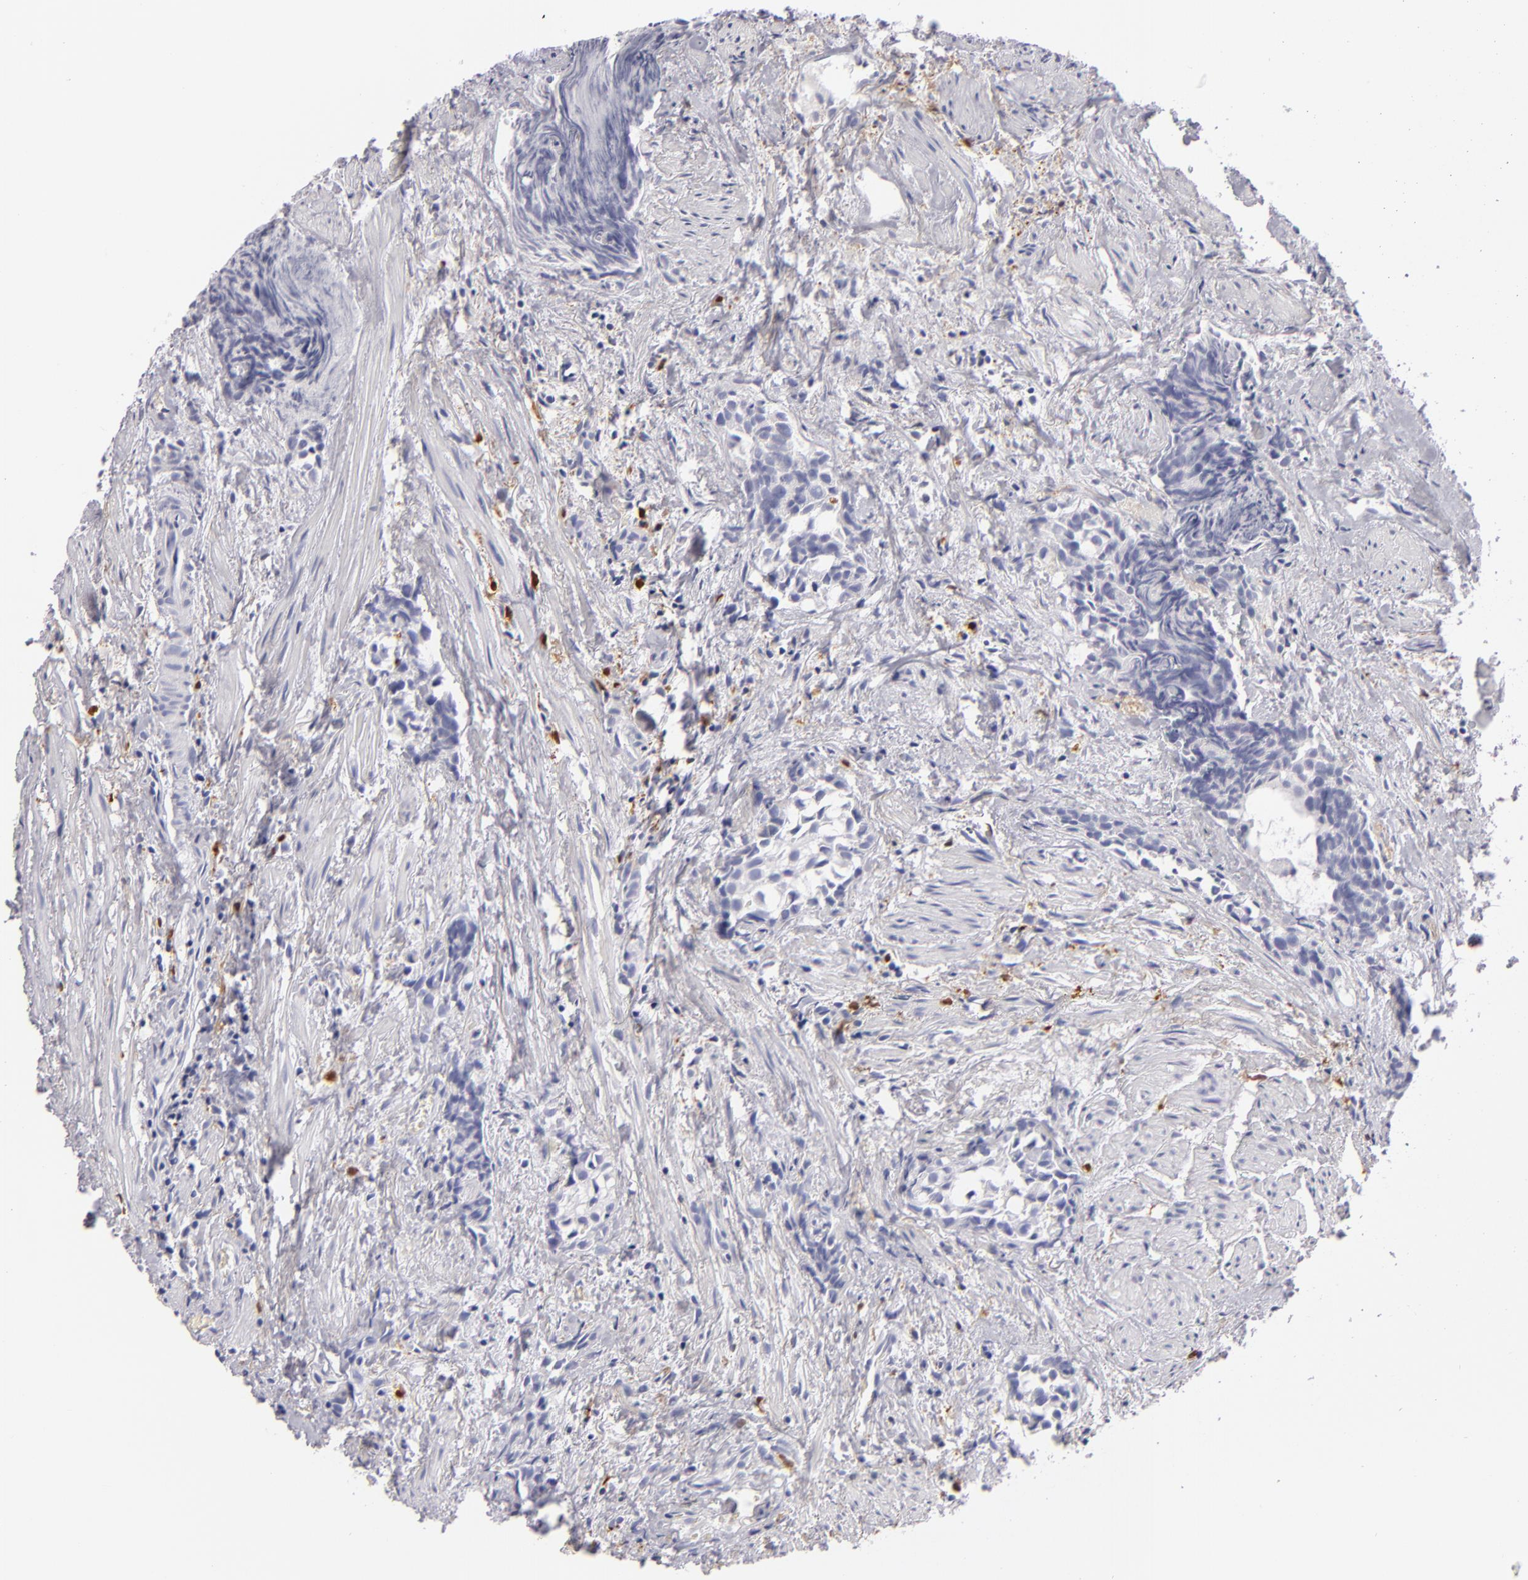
{"staining": {"intensity": "negative", "quantity": "none", "location": "none"}, "tissue": "urothelial cancer", "cell_type": "Tumor cells", "image_type": "cancer", "snomed": [{"axis": "morphology", "description": "Urothelial carcinoma, High grade"}, {"axis": "topography", "description": "Urinary bladder"}], "caption": "The immunohistochemistry histopathology image has no significant positivity in tumor cells of urothelial cancer tissue. (DAB IHC with hematoxylin counter stain).", "gene": "F13A1", "patient": {"sex": "female", "age": 78}}